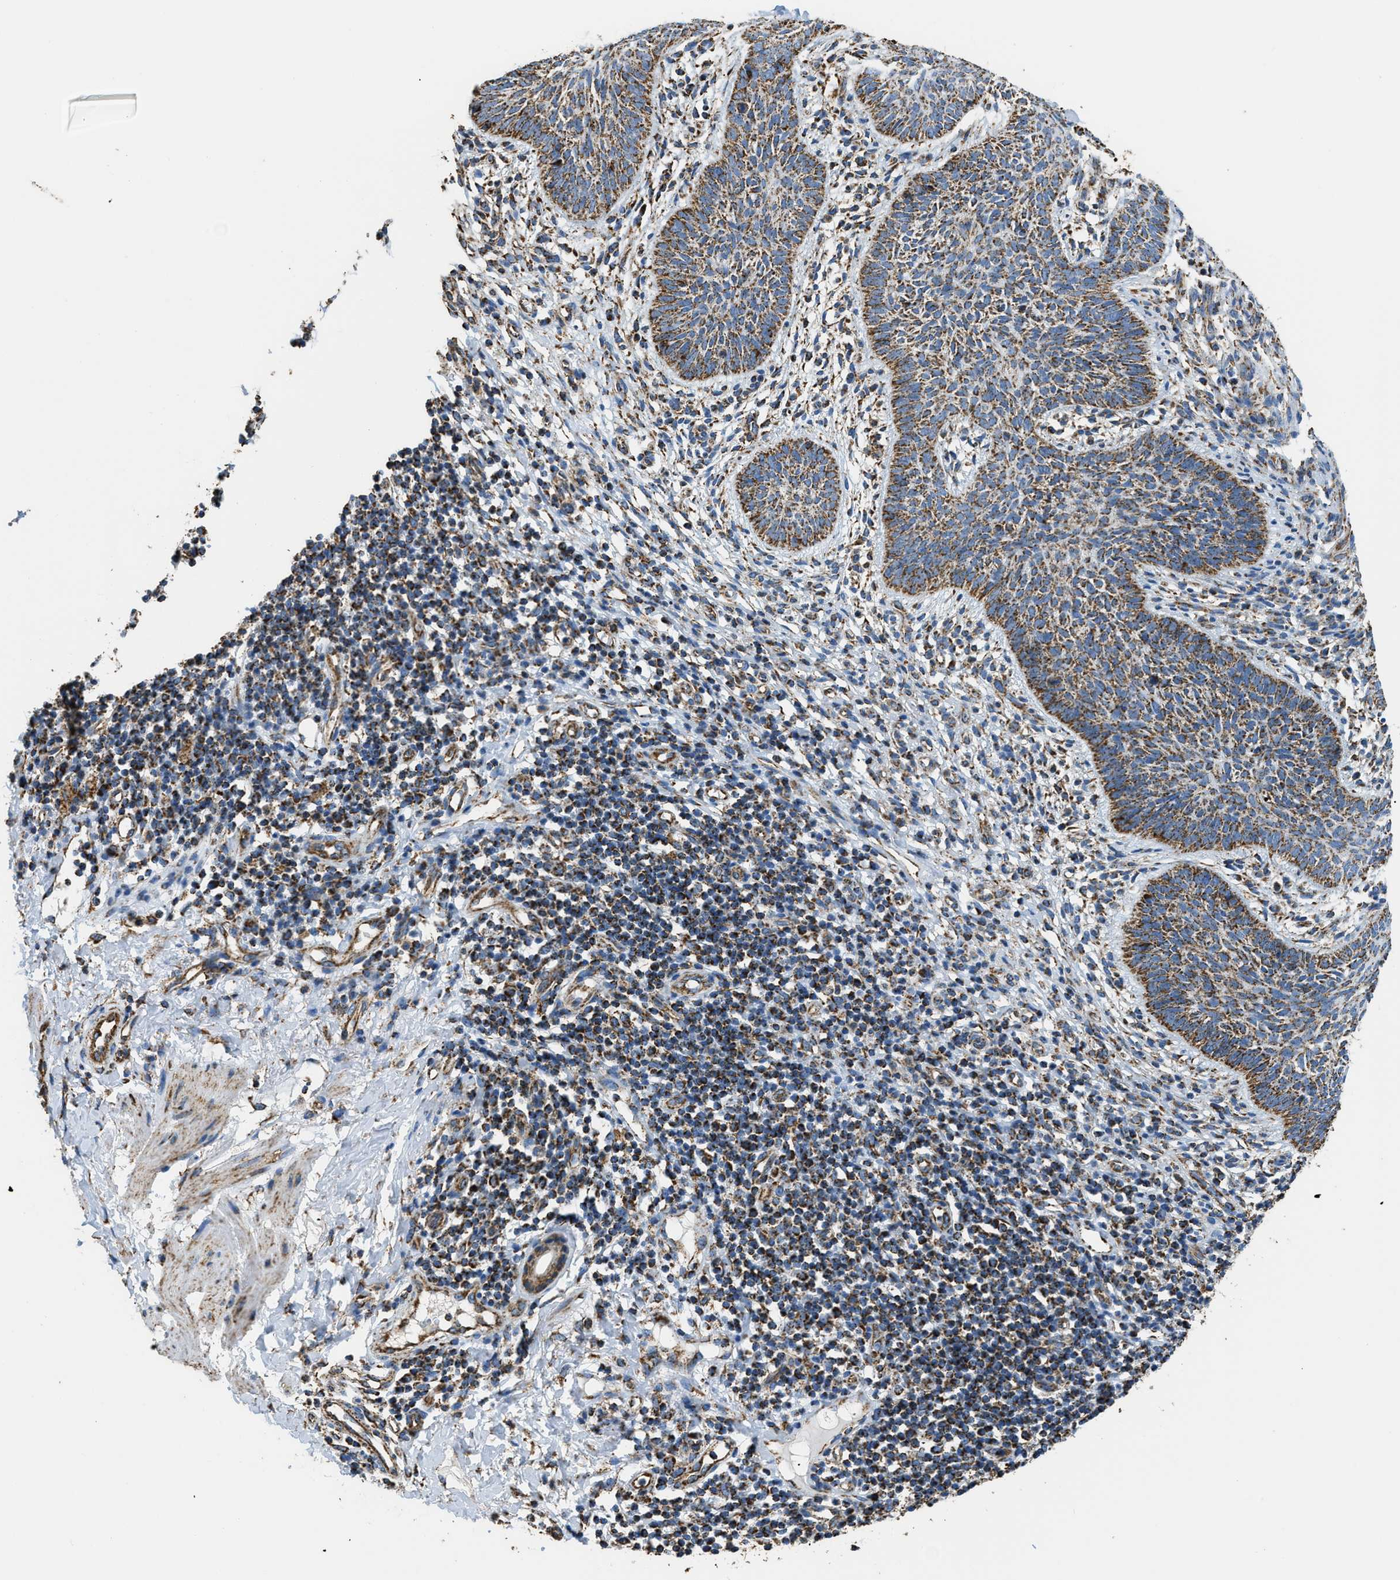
{"staining": {"intensity": "moderate", "quantity": ">75%", "location": "cytoplasmic/membranous"}, "tissue": "skin cancer", "cell_type": "Tumor cells", "image_type": "cancer", "snomed": [{"axis": "morphology", "description": "Basal cell carcinoma"}, {"axis": "topography", "description": "Skin"}], "caption": "Protein staining of skin basal cell carcinoma tissue reveals moderate cytoplasmic/membranous staining in approximately >75% of tumor cells. (Brightfield microscopy of DAB IHC at high magnification).", "gene": "IRX6", "patient": {"sex": "male", "age": 60}}